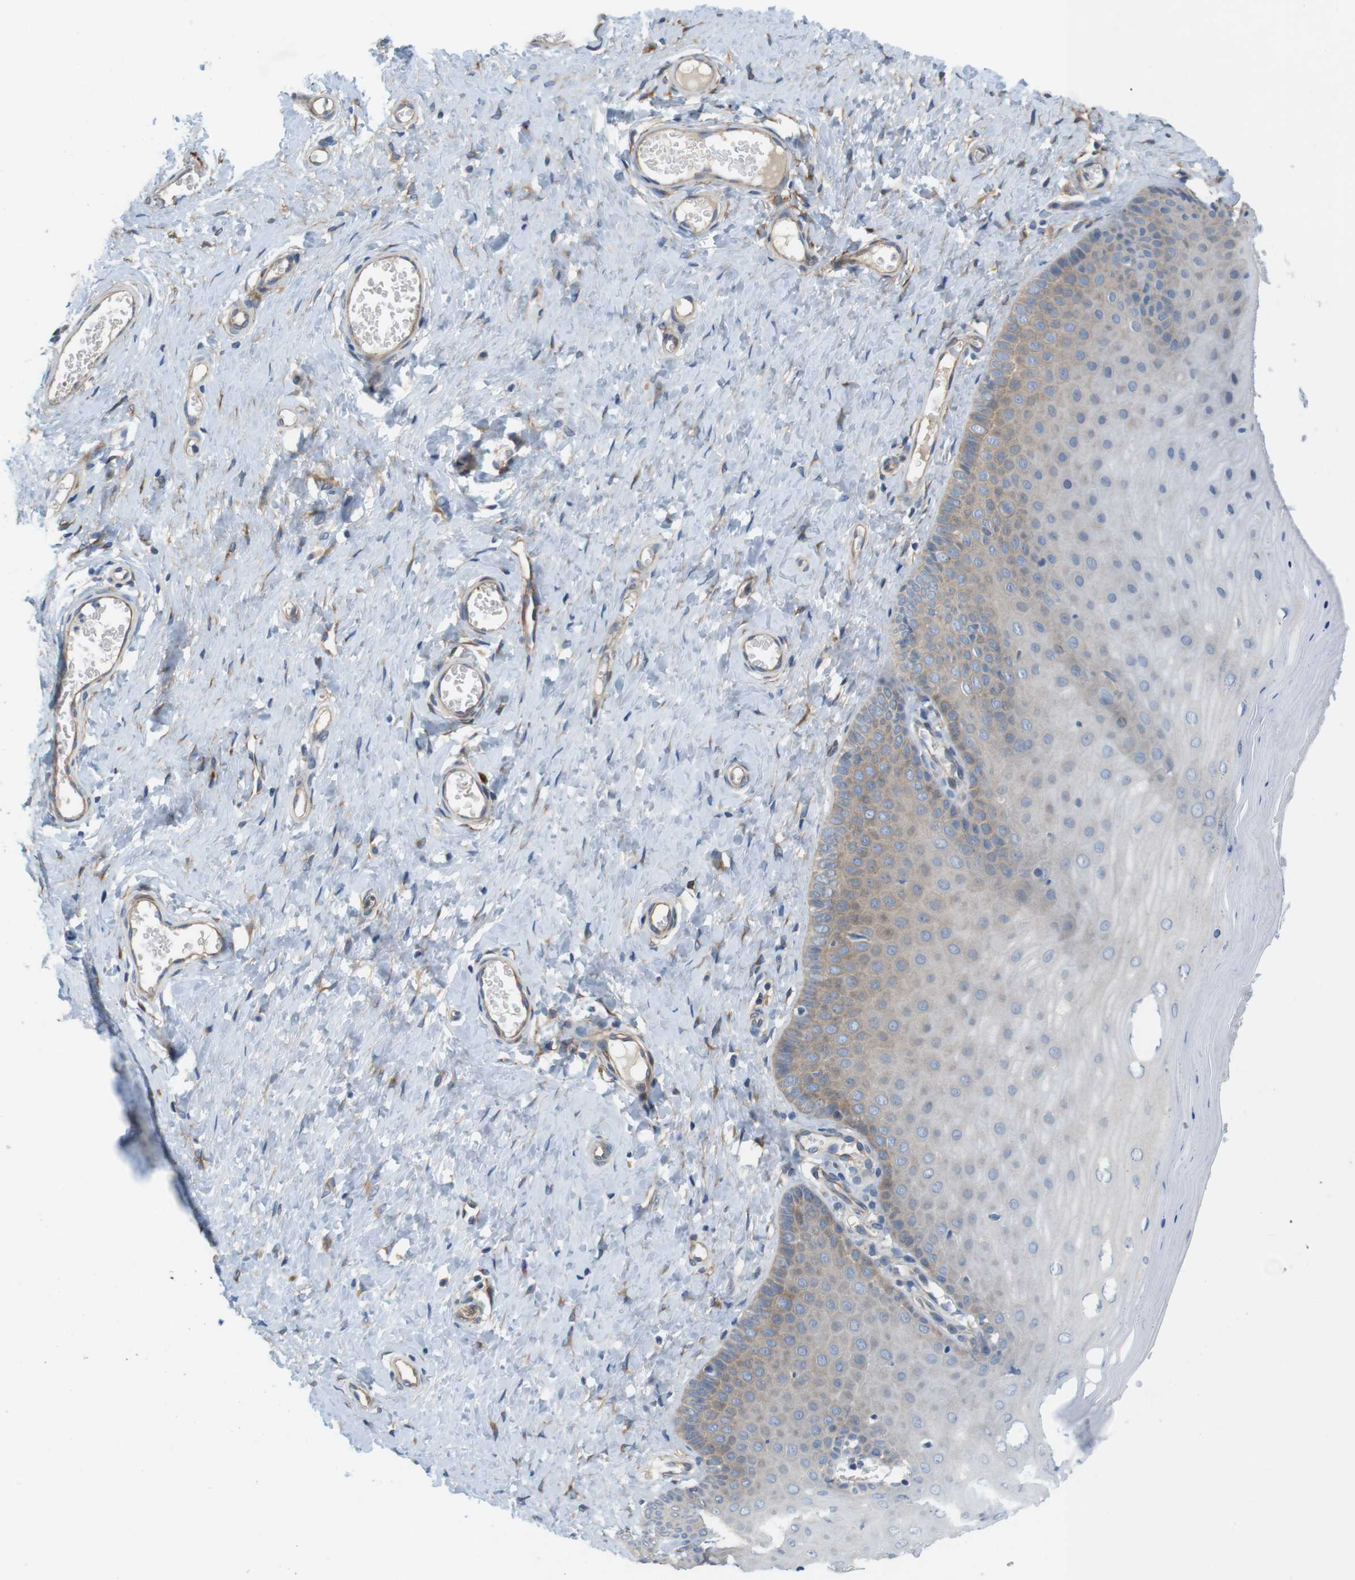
{"staining": {"intensity": "negative", "quantity": "none", "location": "none"}, "tissue": "cervix", "cell_type": "Glandular cells", "image_type": "normal", "snomed": [{"axis": "morphology", "description": "Normal tissue, NOS"}, {"axis": "topography", "description": "Cervix"}], "caption": "There is no significant expression in glandular cells of cervix. (Stains: DAB immunohistochemistry (IHC) with hematoxylin counter stain, Microscopy: brightfield microscopy at high magnification).", "gene": "DCLK1", "patient": {"sex": "female", "age": 55}}